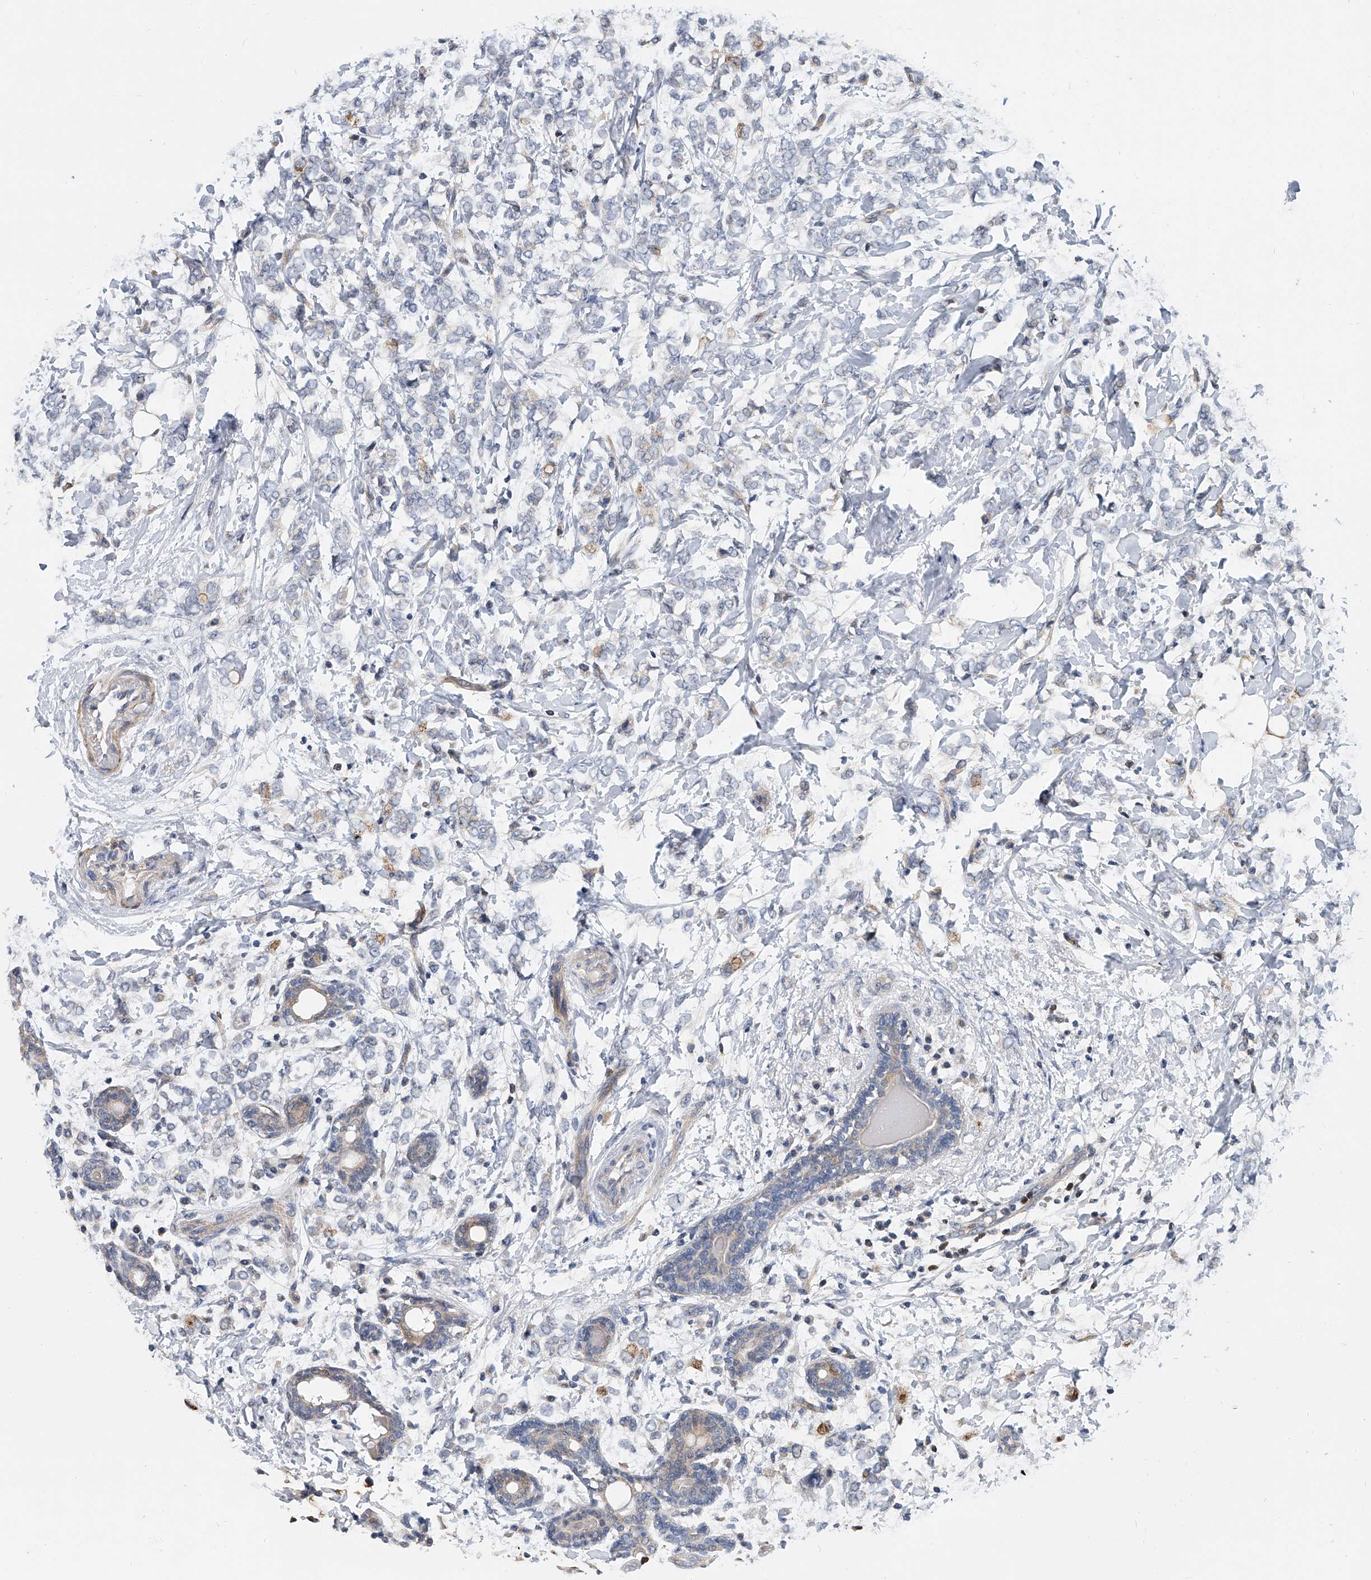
{"staining": {"intensity": "negative", "quantity": "none", "location": "none"}, "tissue": "breast cancer", "cell_type": "Tumor cells", "image_type": "cancer", "snomed": [{"axis": "morphology", "description": "Normal tissue, NOS"}, {"axis": "morphology", "description": "Lobular carcinoma"}, {"axis": "topography", "description": "Breast"}], "caption": "This photomicrograph is of breast cancer stained with immunohistochemistry (IHC) to label a protein in brown with the nuclei are counter-stained blue. There is no staining in tumor cells.", "gene": "CD200", "patient": {"sex": "female", "age": 47}}